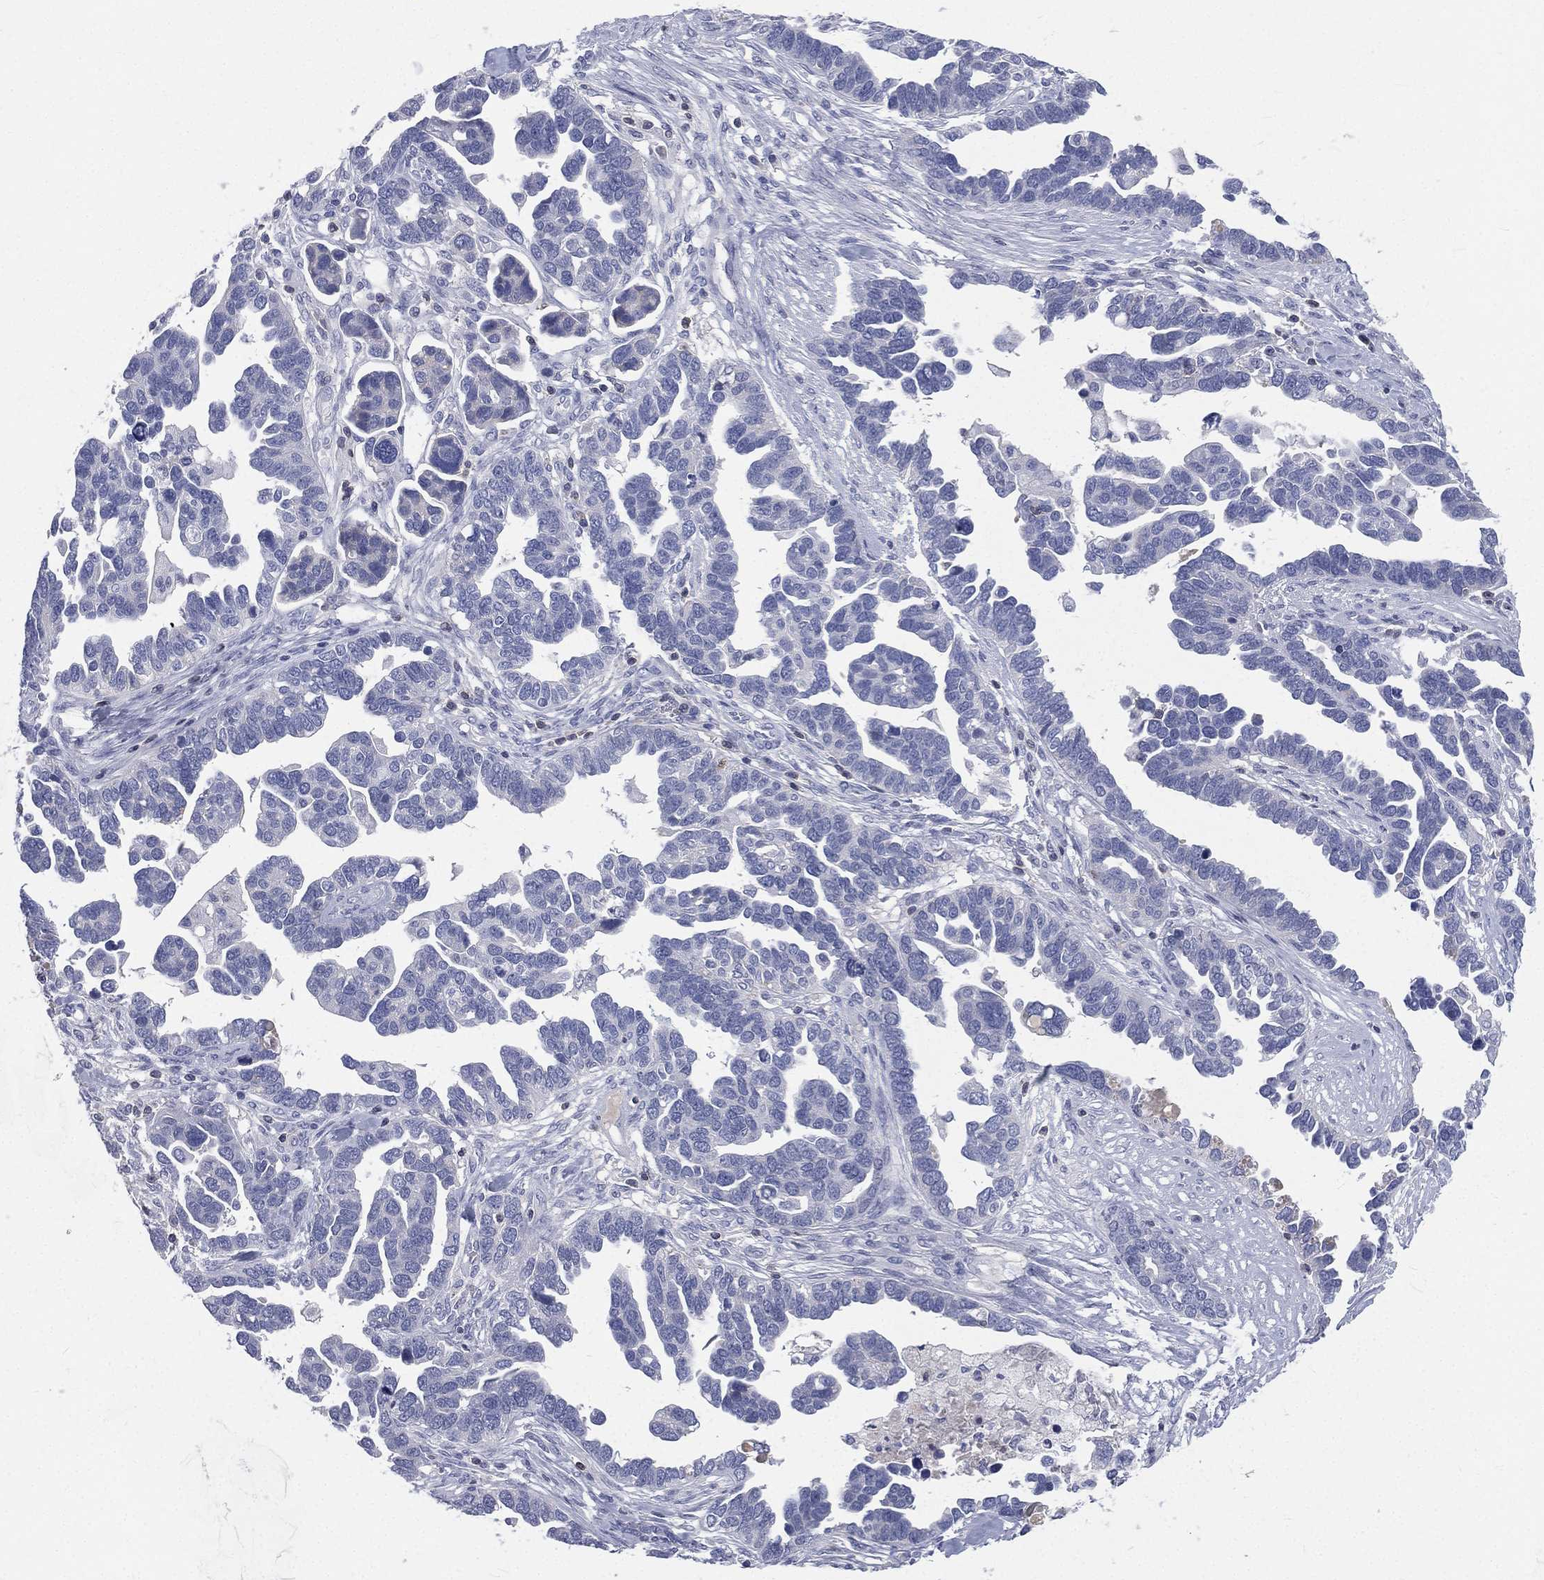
{"staining": {"intensity": "negative", "quantity": "none", "location": "none"}, "tissue": "ovarian cancer", "cell_type": "Tumor cells", "image_type": "cancer", "snomed": [{"axis": "morphology", "description": "Cystadenocarcinoma, serous, NOS"}, {"axis": "topography", "description": "Ovary"}], "caption": "Immunohistochemistry (IHC) histopathology image of human ovarian cancer stained for a protein (brown), which demonstrates no staining in tumor cells.", "gene": "CD3D", "patient": {"sex": "female", "age": 54}}